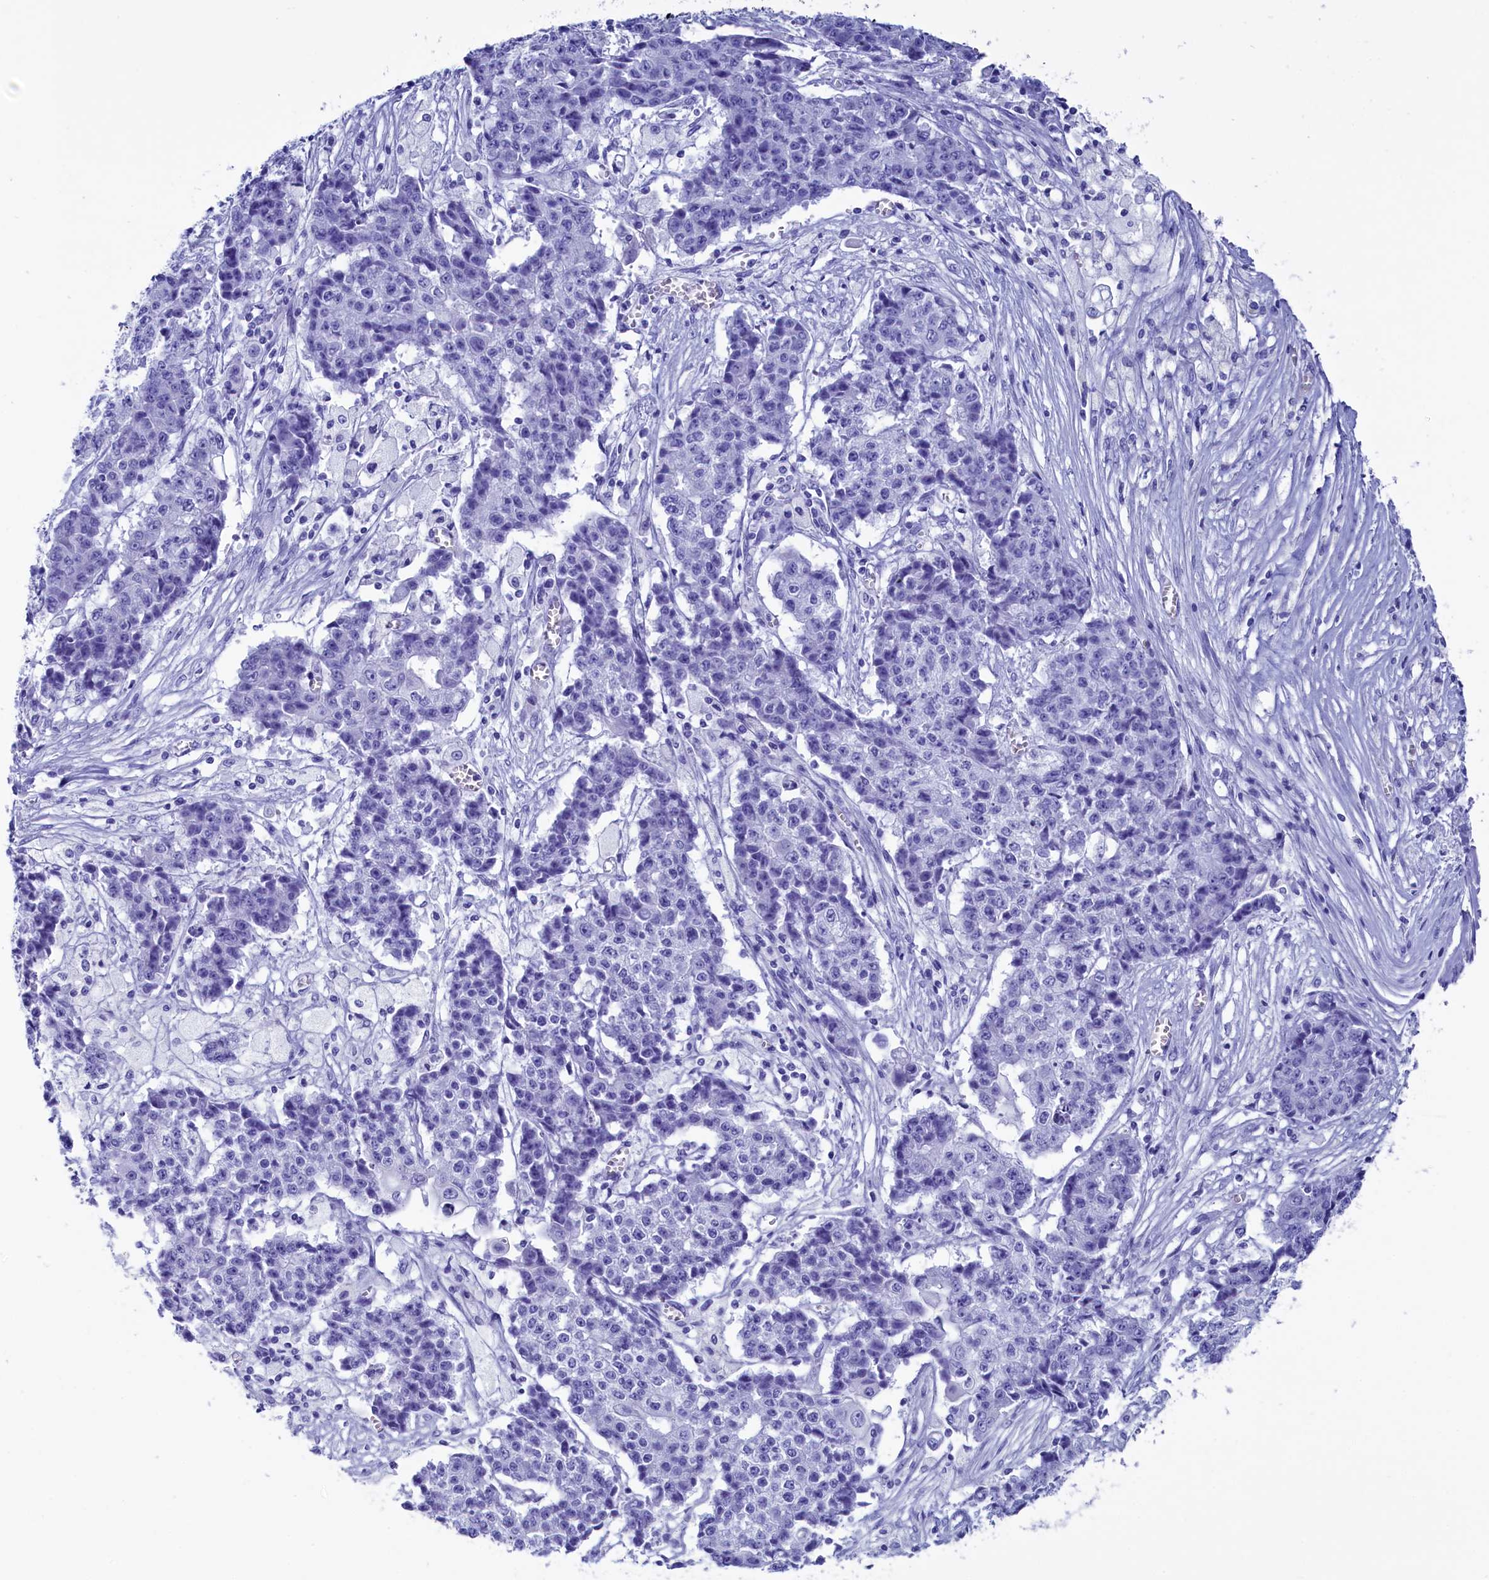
{"staining": {"intensity": "negative", "quantity": "none", "location": "none"}, "tissue": "ovarian cancer", "cell_type": "Tumor cells", "image_type": "cancer", "snomed": [{"axis": "morphology", "description": "Carcinoma, endometroid"}, {"axis": "topography", "description": "Ovary"}], "caption": "Immunohistochemistry micrograph of neoplastic tissue: human ovarian cancer (endometroid carcinoma) stained with DAB (3,3'-diaminobenzidine) displays no significant protein expression in tumor cells.", "gene": "ANKRD29", "patient": {"sex": "female", "age": 42}}